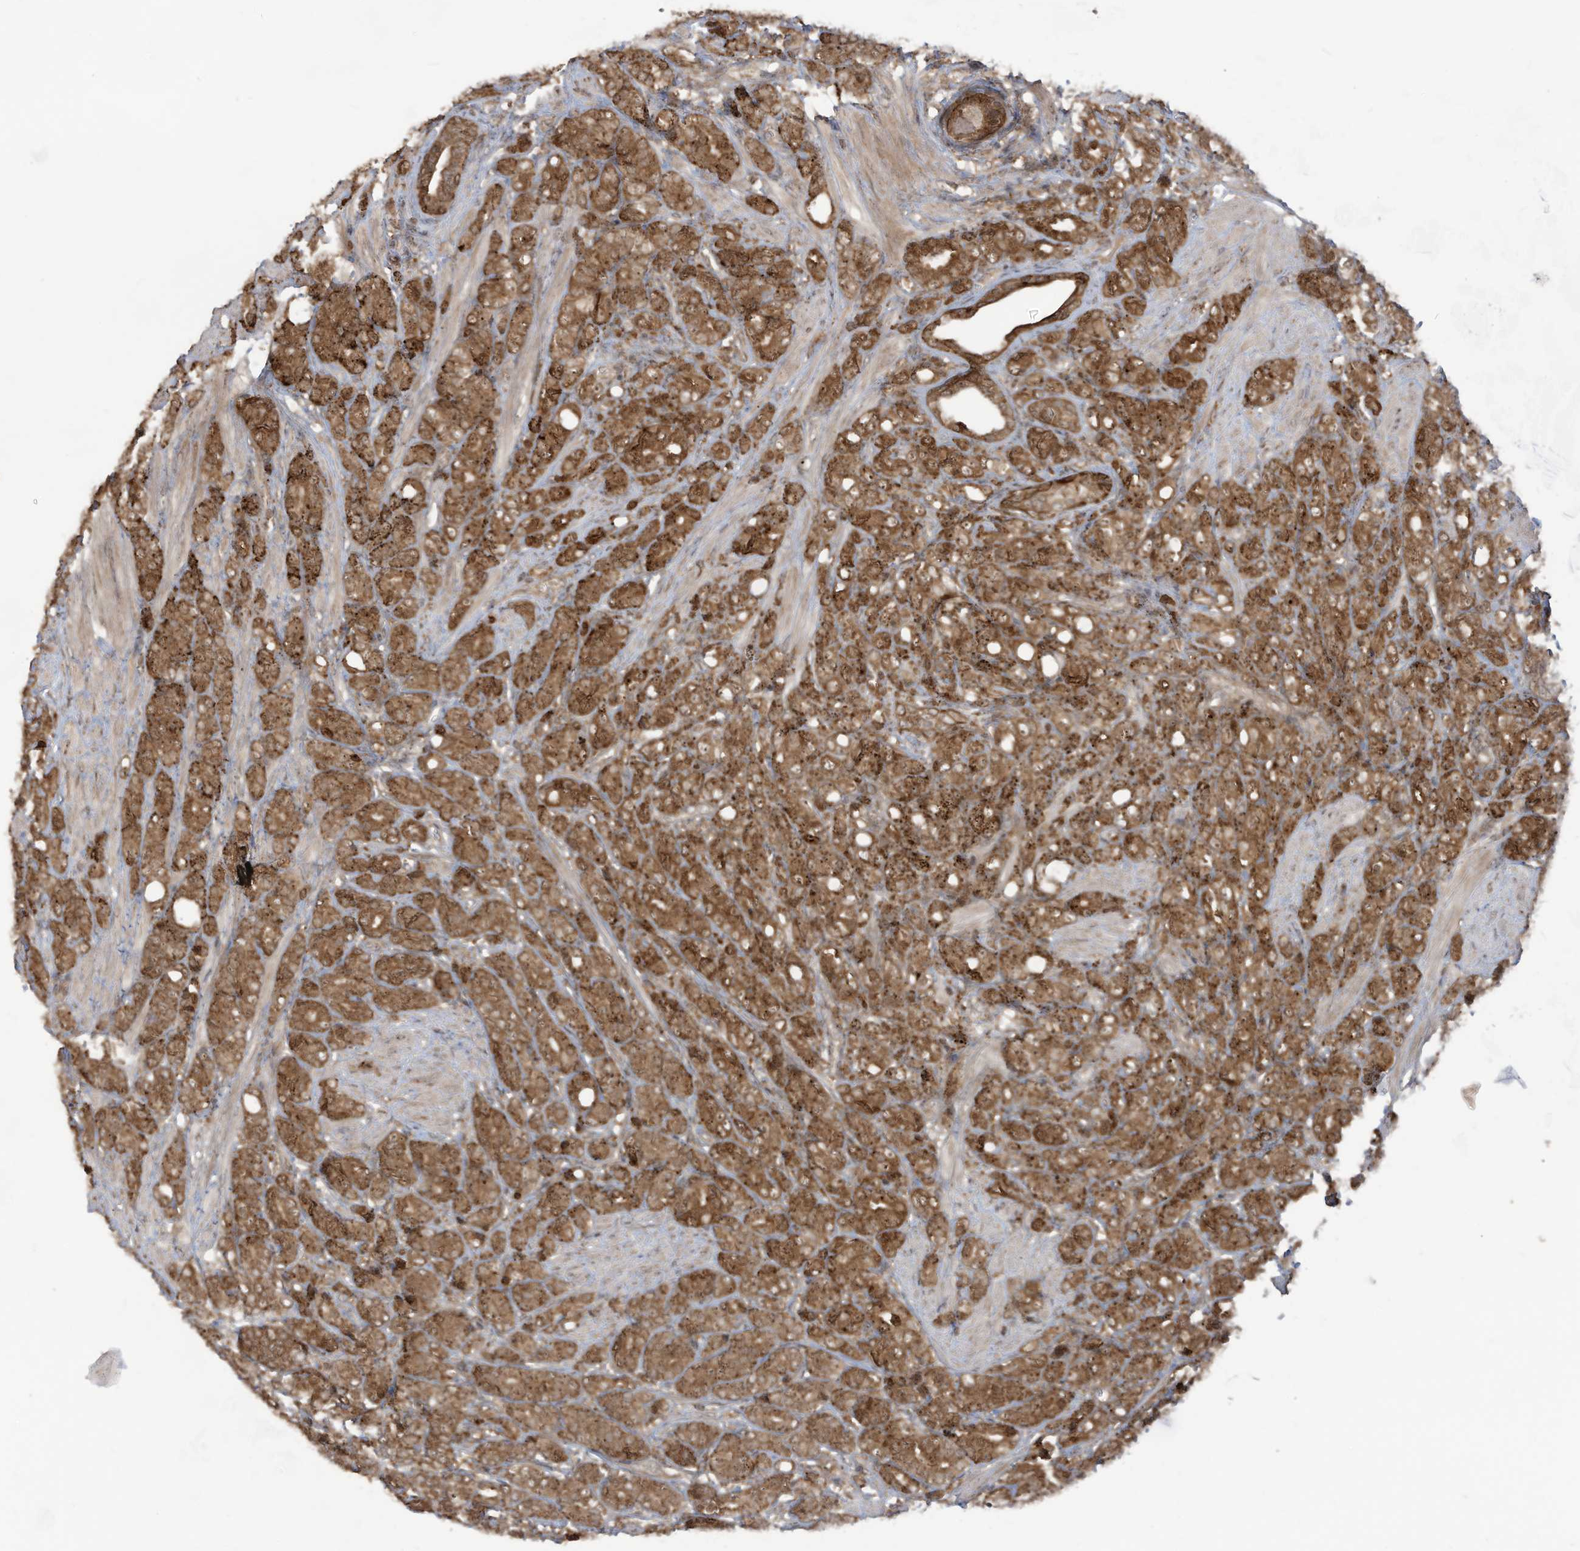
{"staining": {"intensity": "strong", "quantity": ">75%", "location": "cytoplasmic/membranous"}, "tissue": "prostate cancer", "cell_type": "Tumor cells", "image_type": "cancer", "snomed": [{"axis": "morphology", "description": "Adenocarcinoma, High grade"}, {"axis": "topography", "description": "Prostate"}], "caption": "This photomicrograph exhibits IHC staining of prostate cancer, with high strong cytoplasmic/membranous staining in approximately >75% of tumor cells.", "gene": "CARF", "patient": {"sex": "male", "age": 62}}